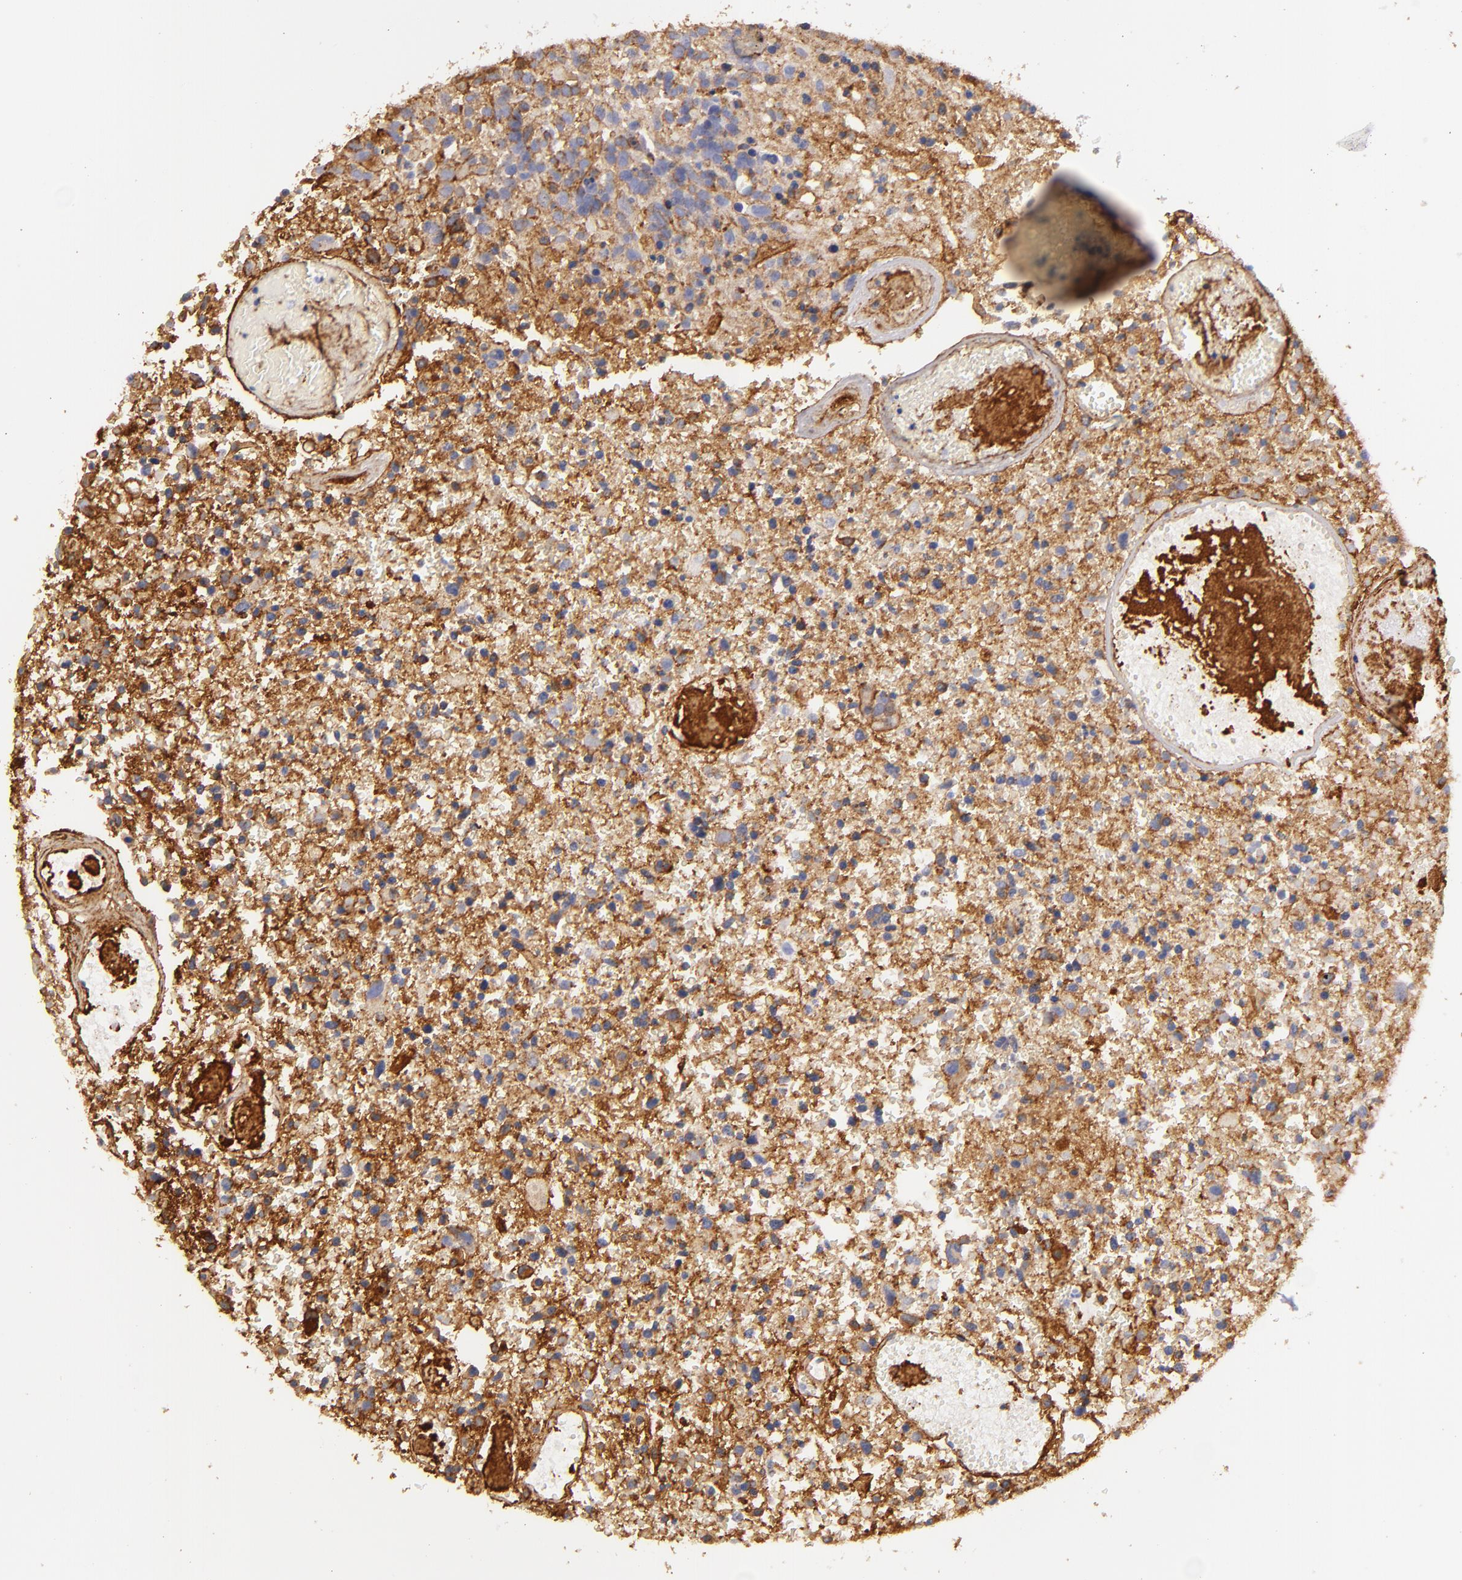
{"staining": {"intensity": "moderate", "quantity": ">75%", "location": "cytoplasmic/membranous"}, "tissue": "glioma", "cell_type": "Tumor cells", "image_type": "cancer", "snomed": [{"axis": "morphology", "description": "Glioma, malignant, High grade"}, {"axis": "topography", "description": "Brain"}], "caption": "IHC of glioma reveals medium levels of moderate cytoplasmic/membranous staining in about >75% of tumor cells.", "gene": "CD151", "patient": {"sex": "male", "age": 72}}